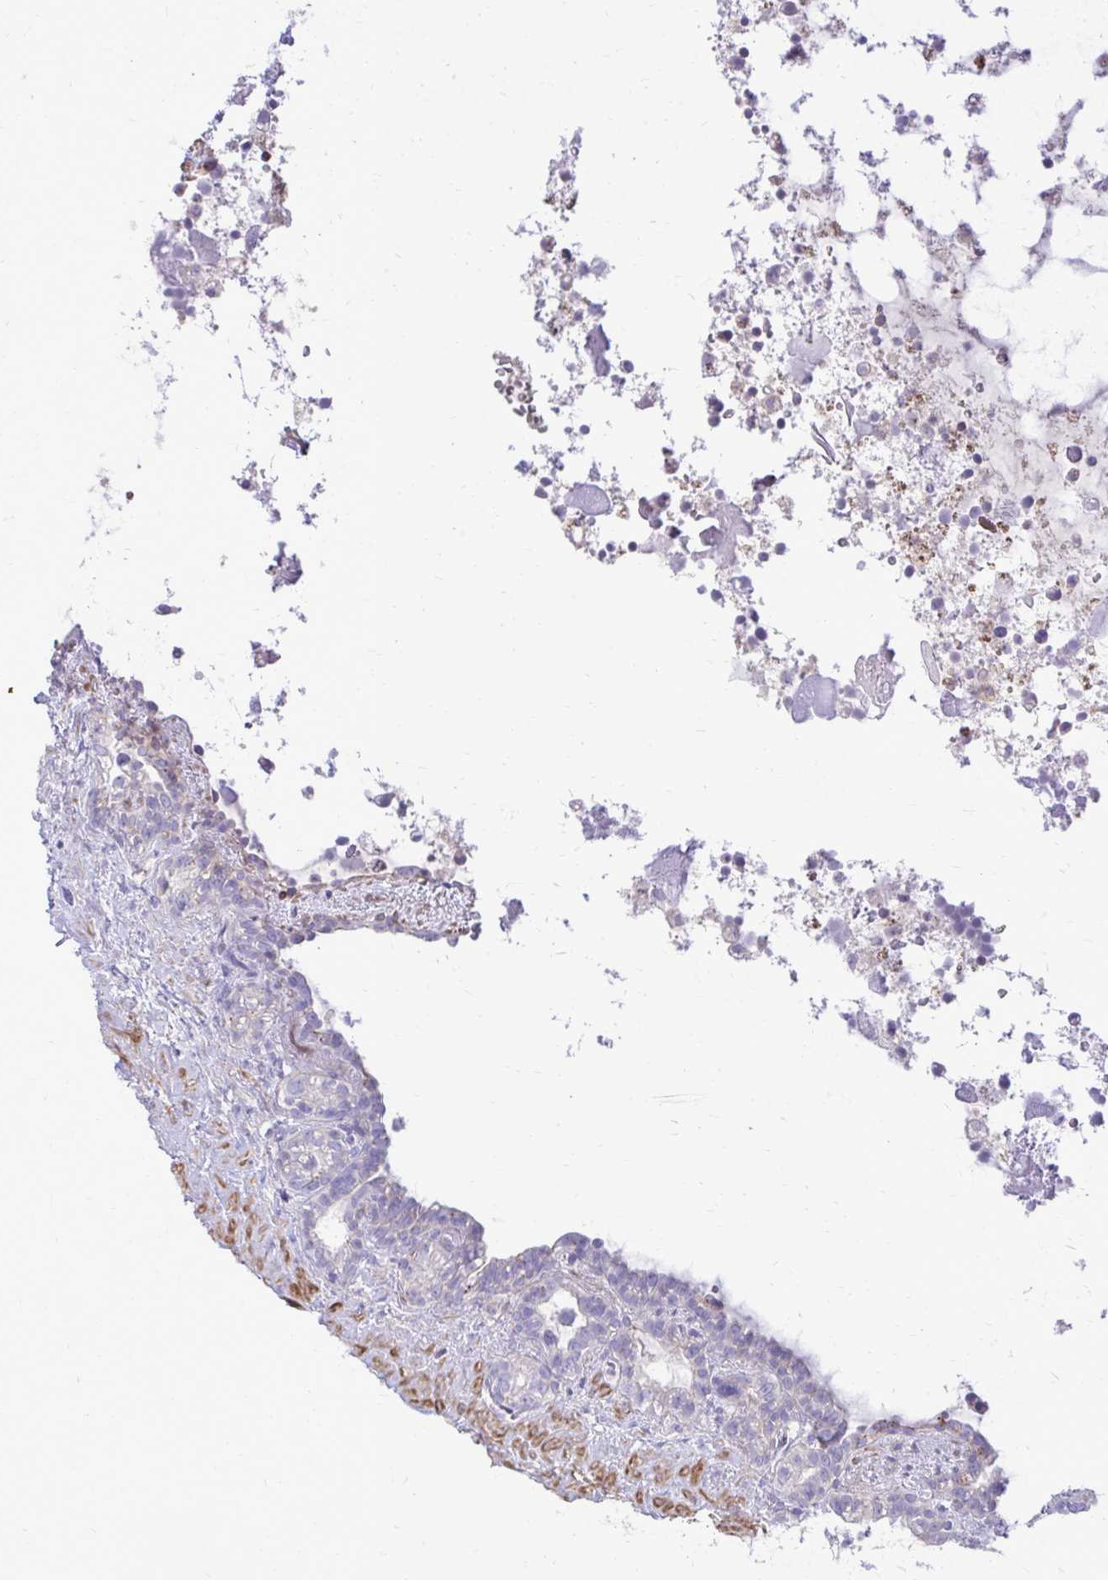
{"staining": {"intensity": "negative", "quantity": "none", "location": "none"}, "tissue": "seminal vesicle", "cell_type": "Glandular cells", "image_type": "normal", "snomed": [{"axis": "morphology", "description": "Normal tissue, NOS"}, {"axis": "topography", "description": "Seminal veicle"}], "caption": "DAB (3,3'-diaminobenzidine) immunohistochemical staining of normal seminal vesicle shows no significant expression in glandular cells. (Immunohistochemistry, brightfield microscopy, high magnification).", "gene": "TP53I11", "patient": {"sex": "male", "age": 76}}